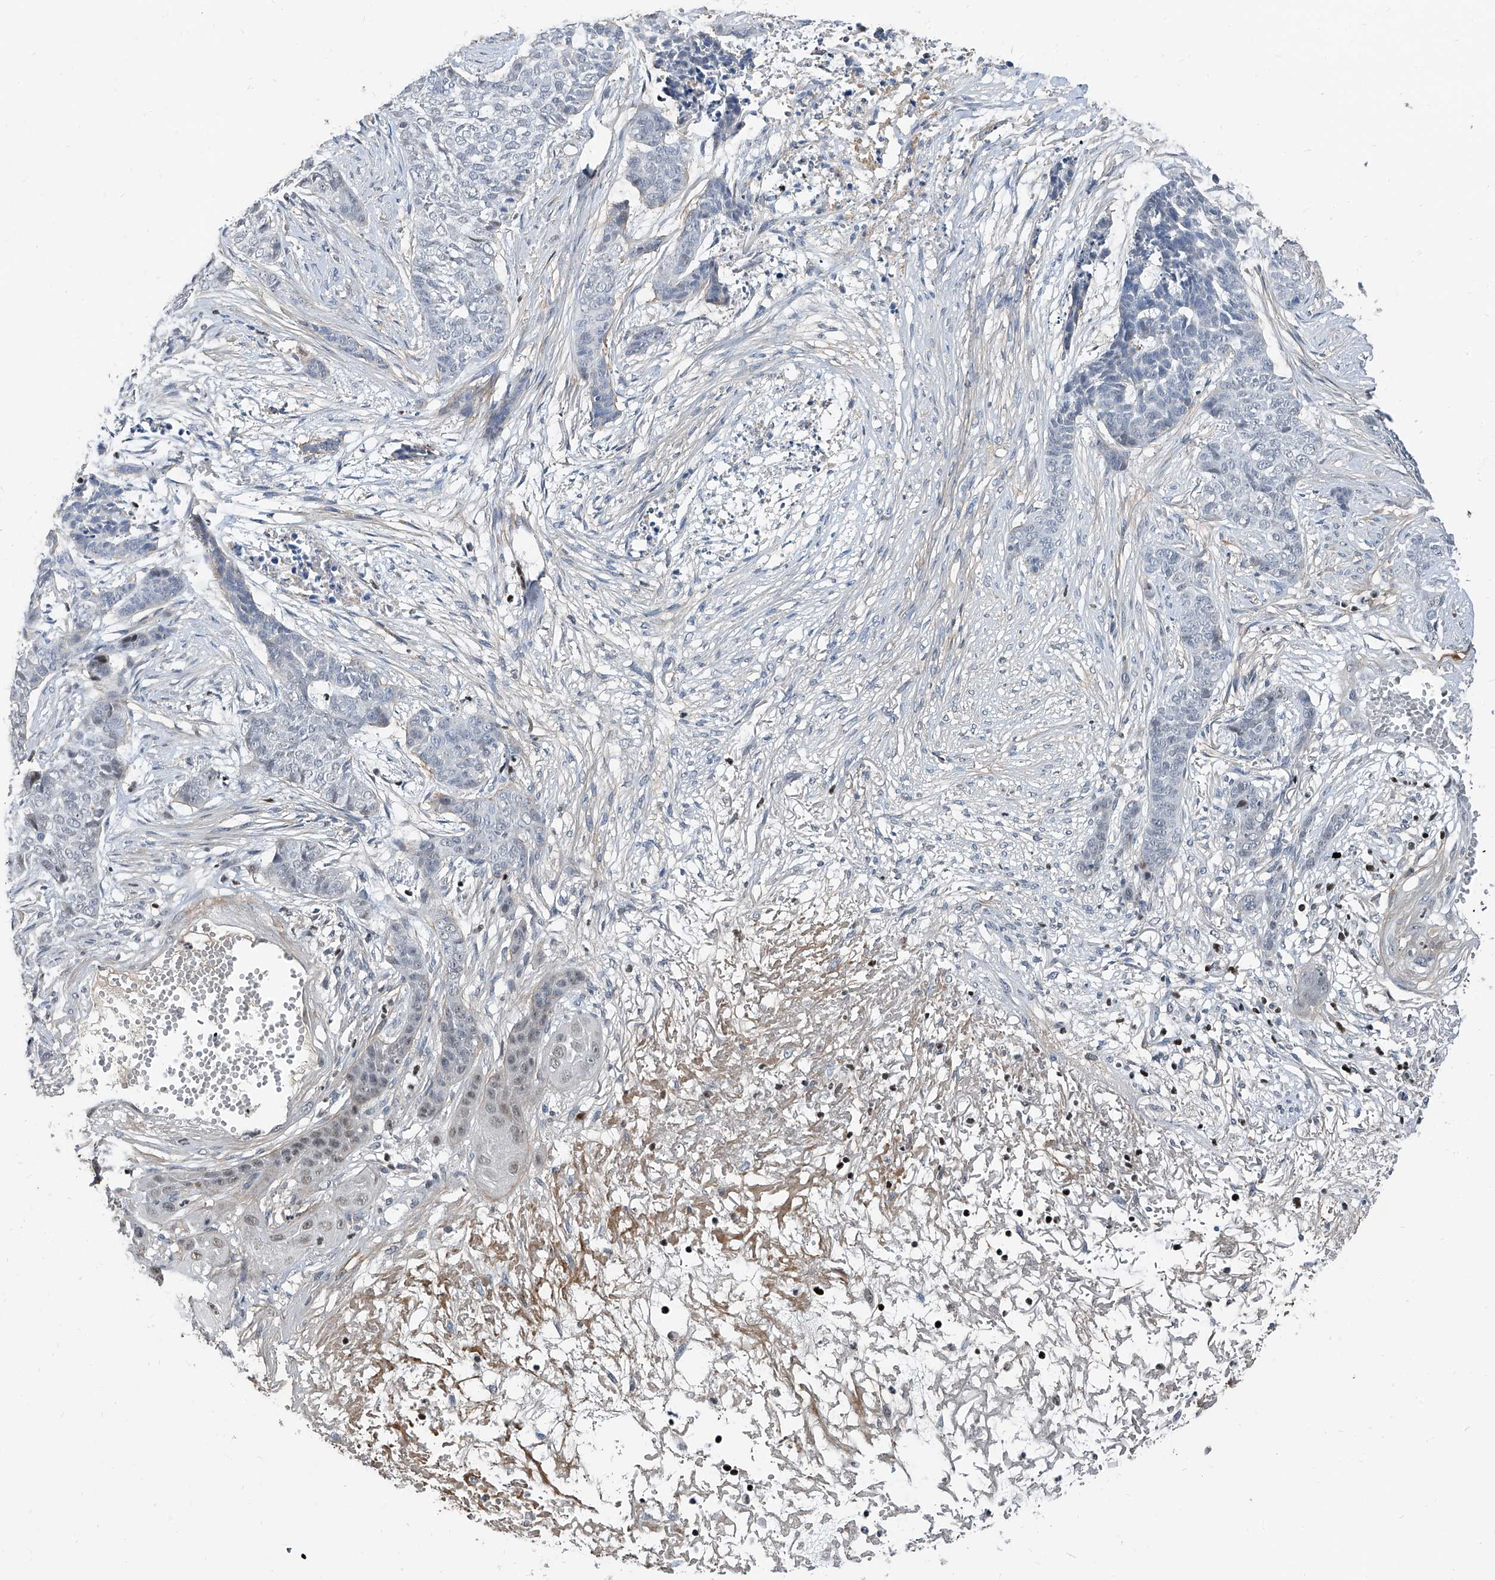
{"staining": {"intensity": "negative", "quantity": "none", "location": "none"}, "tissue": "skin cancer", "cell_type": "Tumor cells", "image_type": "cancer", "snomed": [{"axis": "morphology", "description": "Basal cell carcinoma"}, {"axis": "topography", "description": "Skin"}], "caption": "IHC of skin basal cell carcinoma reveals no expression in tumor cells.", "gene": "HOXA3", "patient": {"sex": "female", "age": 64}}